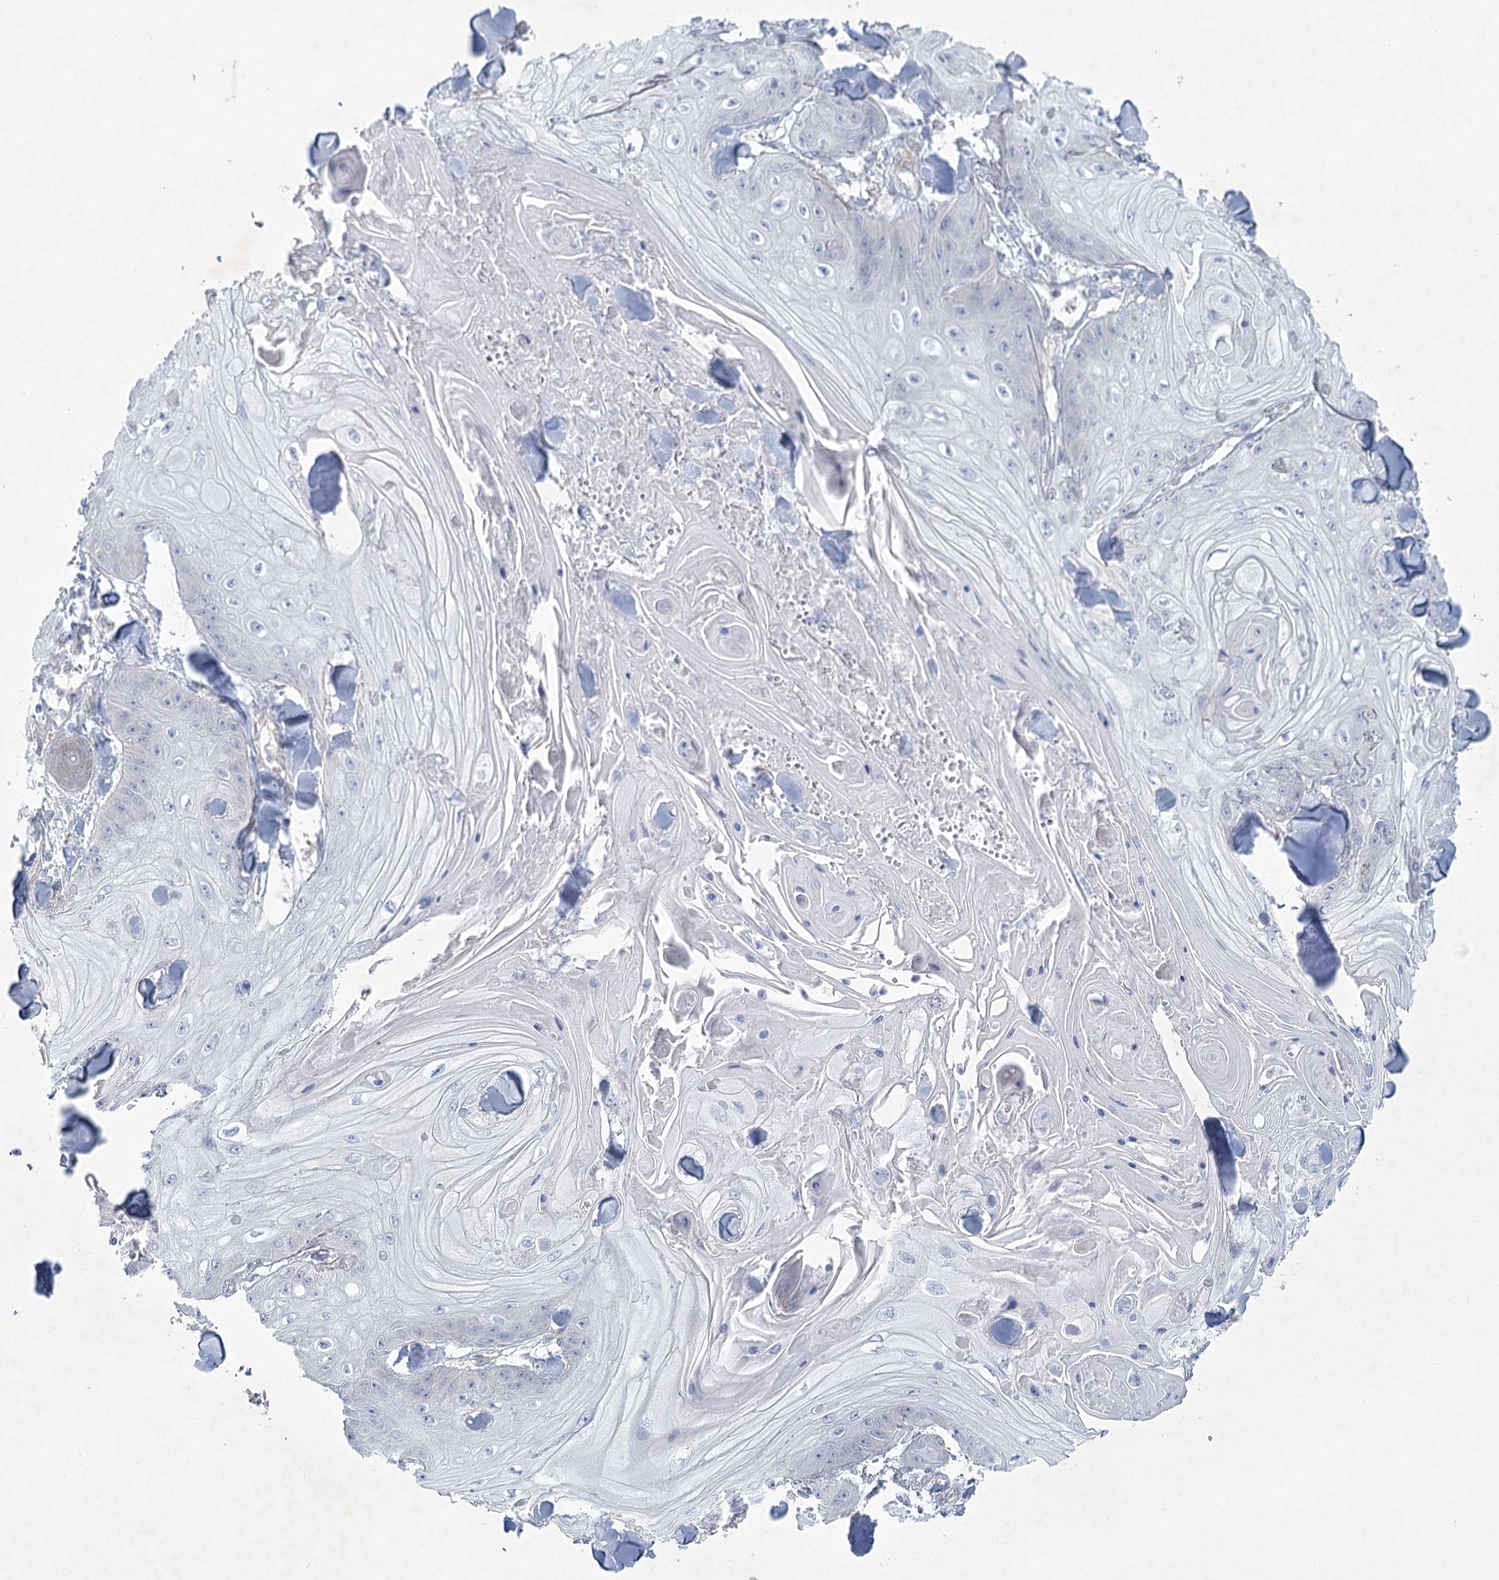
{"staining": {"intensity": "negative", "quantity": "none", "location": "none"}, "tissue": "skin cancer", "cell_type": "Tumor cells", "image_type": "cancer", "snomed": [{"axis": "morphology", "description": "Squamous cell carcinoma, NOS"}, {"axis": "topography", "description": "Skin"}], "caption": "IHC of human skin cancer demonstrates no positivity in tumor cells. (IHC, brightfield microscopy, high magnification).", "gene": "AAMDC", "patient": {"sex": "male", "age": 74}}